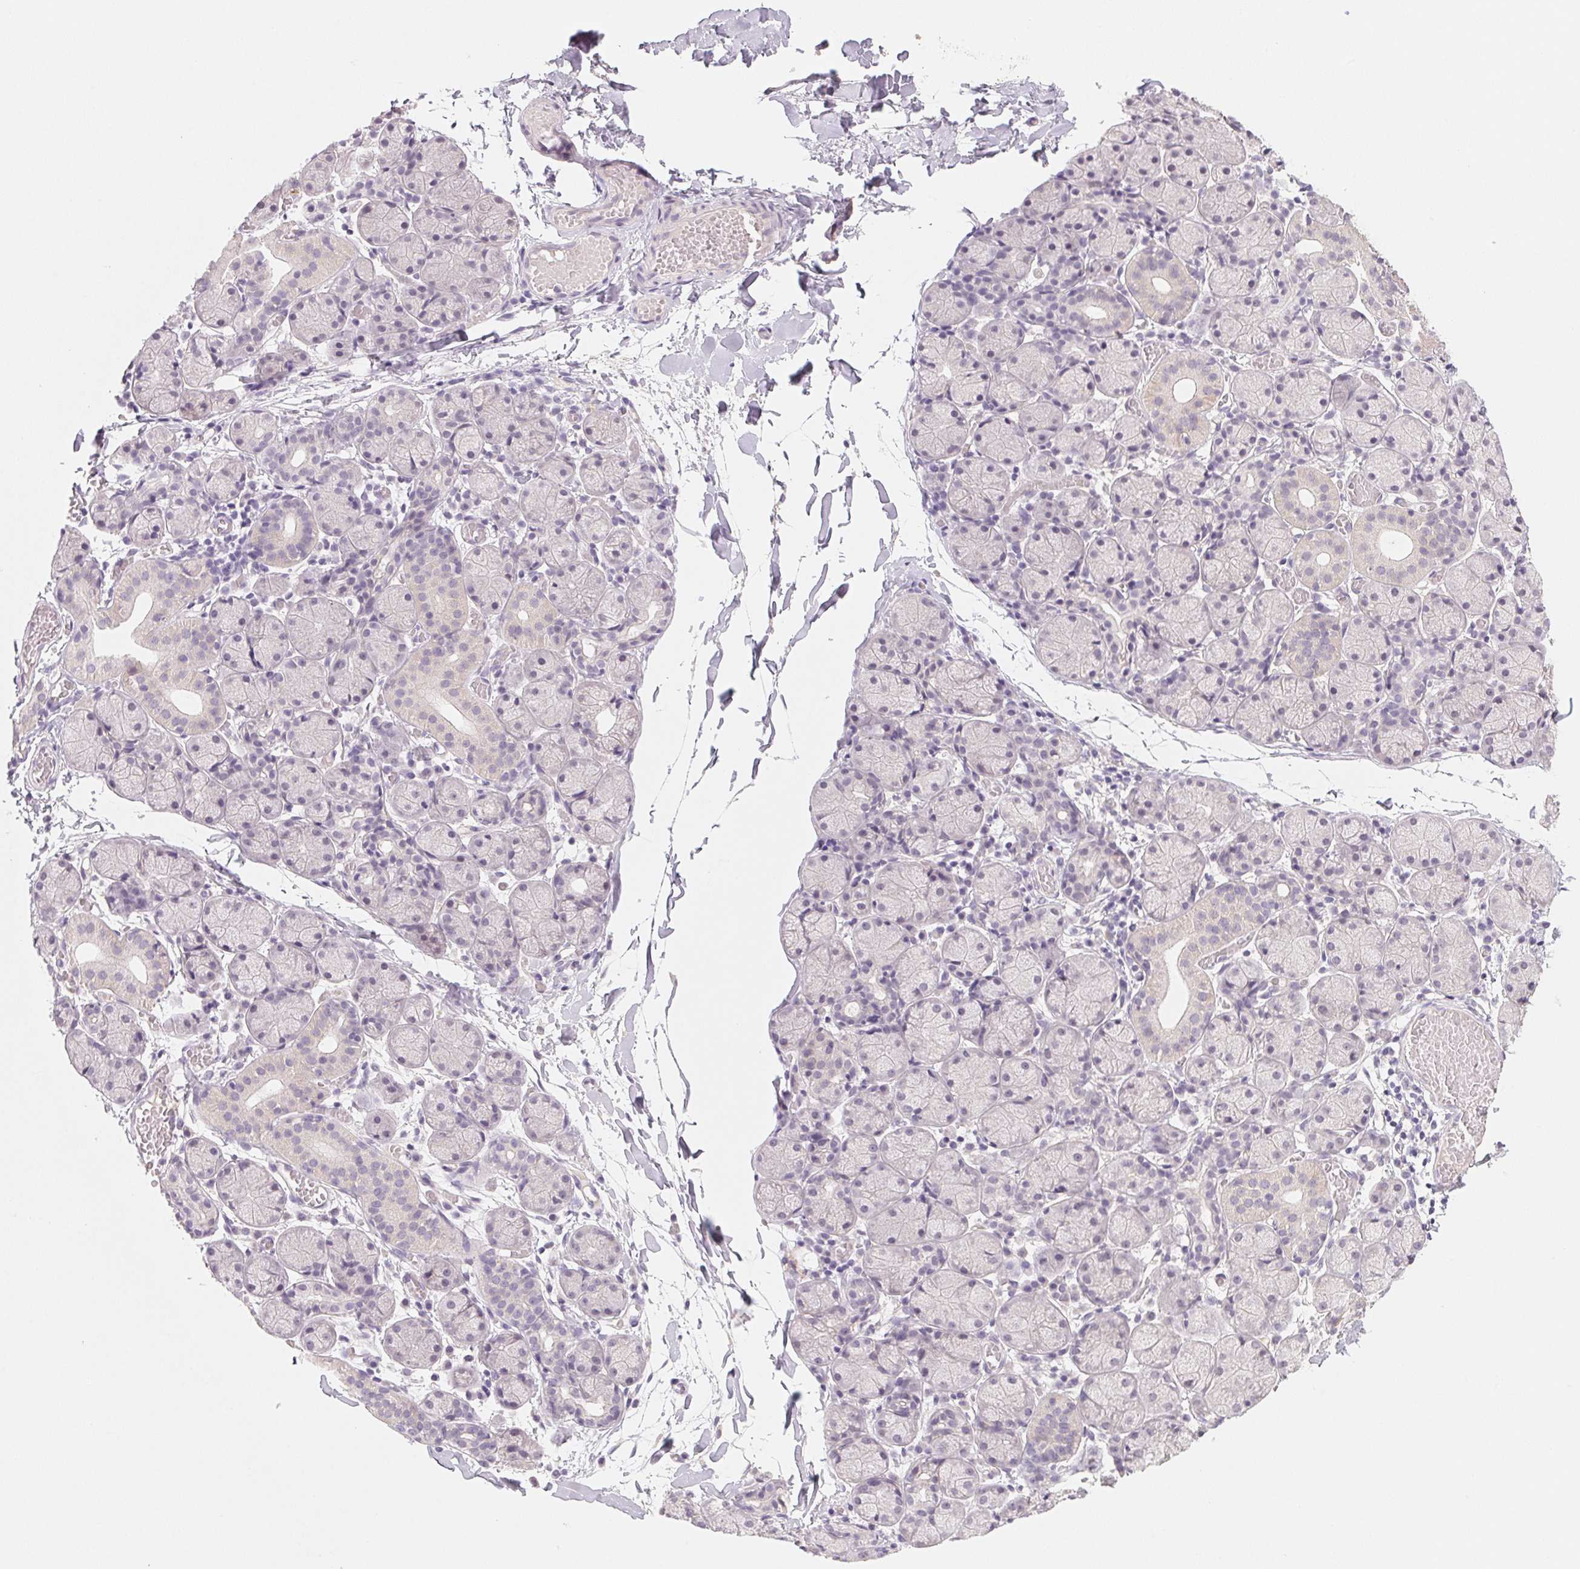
{"staining": {"intensity": "weak", "quantity": "<25%", "location": "cytoplasmic/membranous"}, "tissue": "salivary gland", "cell_type": "Glandular cells", "image_type": "normal", "snomed": [{"axis": "morphology", "description": "Normal tissue, NOS"}, {"axis": "topography", "description": "Salivary gland"}], "caption": "Protein analysis of normal salivary gland reveals no significant expression in glandular cells. Brightfield microscopy of IHC stained with DAB (3,3'-diaminobenzidine) (brown) and hematoxylin (blue), captured at high magnification.", "gene": "MCOLN3", "patient": {"sex": "female", "age": 24}}